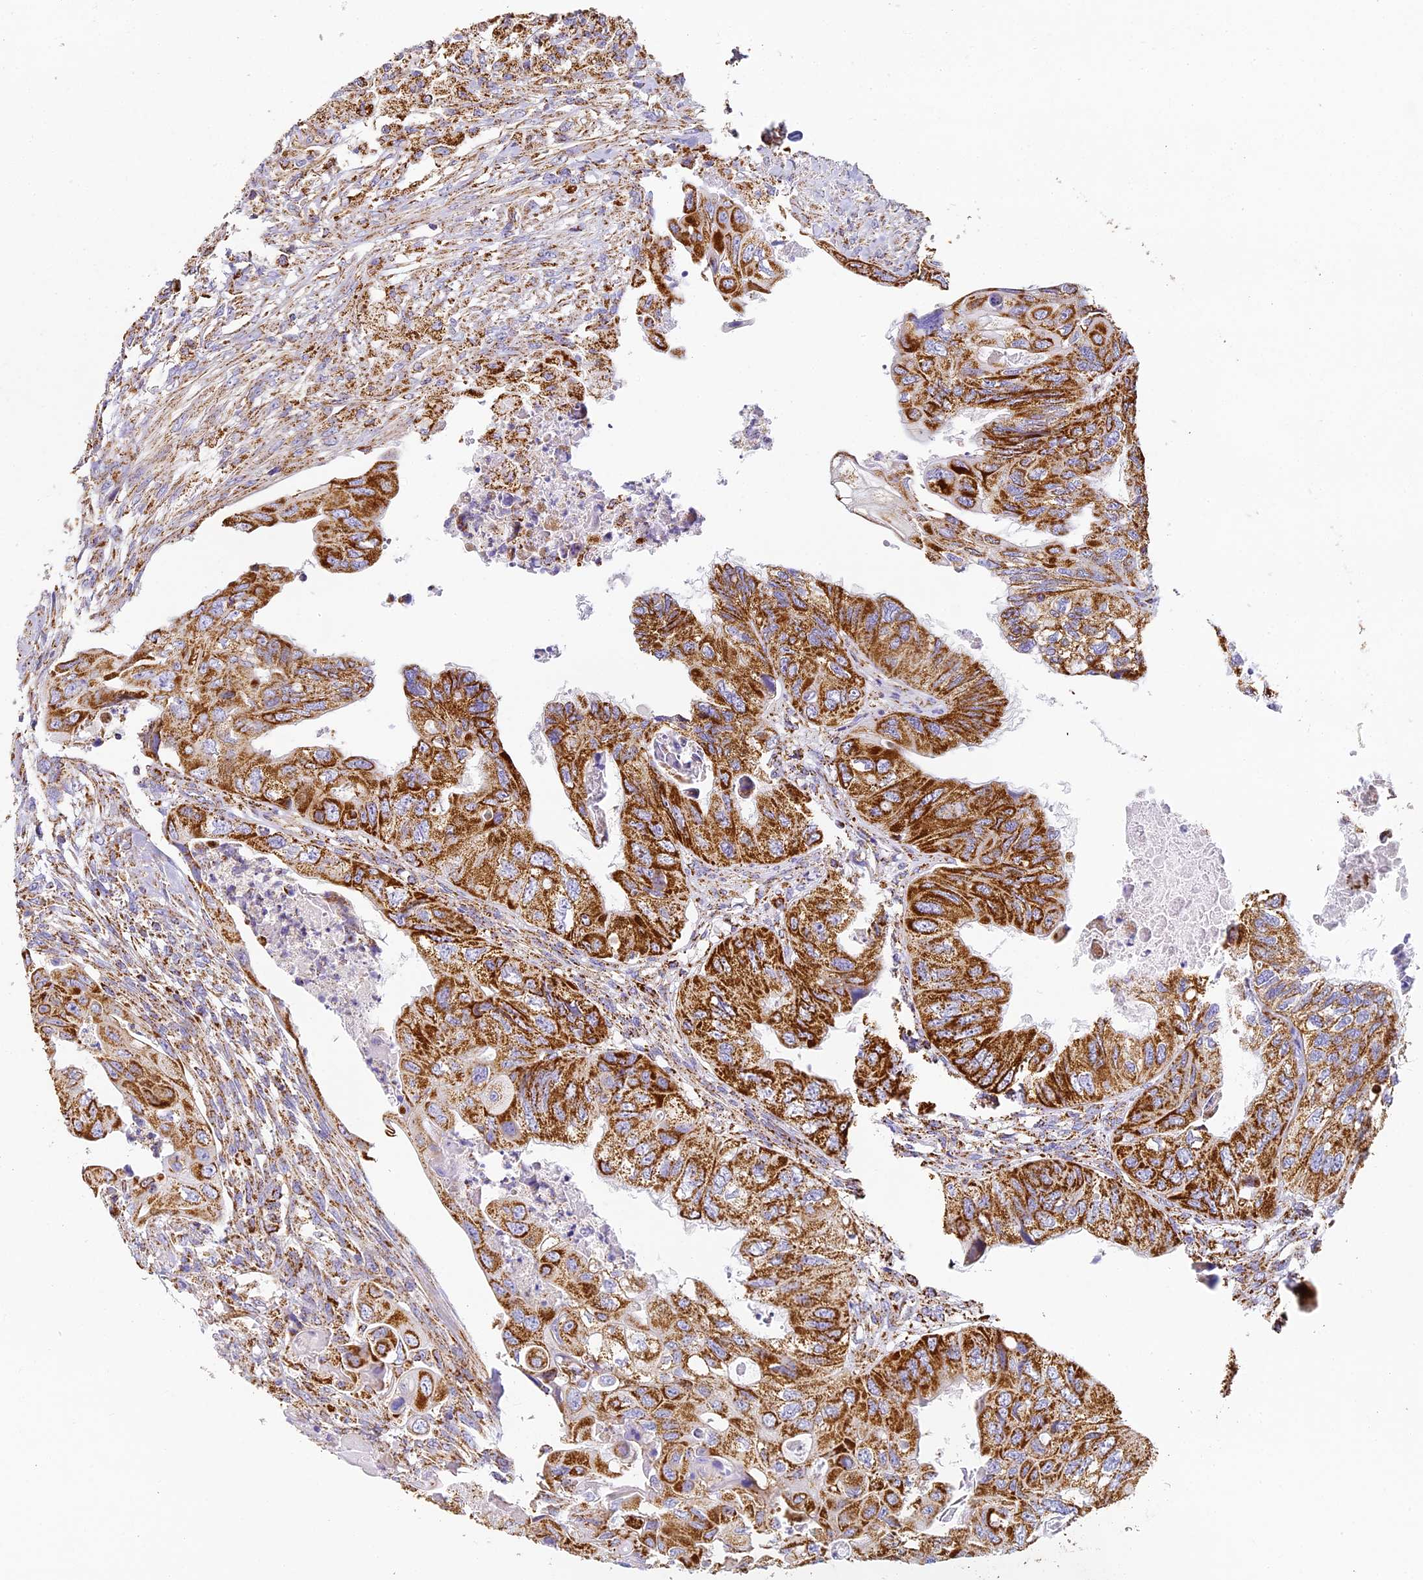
{"staining": {"intensity": "strong", "quantity": ">75%", "location": "cytoplasmic/membranous"}, "tissue": "colorectal cancer", "cell_type": "Tumor cells", "image_type": "cancer", "snomed": [{"axis": "morphology", "description": "Adenocarcinoma, NOS"}, {"axis": "topography", "description": "Rectum"}], "caption": "Strong cytoplasmic/membranous protein positivity is present in approximately >75% of tumor cells in colorectal adenocarcinoma.", "gene": "STK17A", "patient": {"sex": "male", "age": 63}}